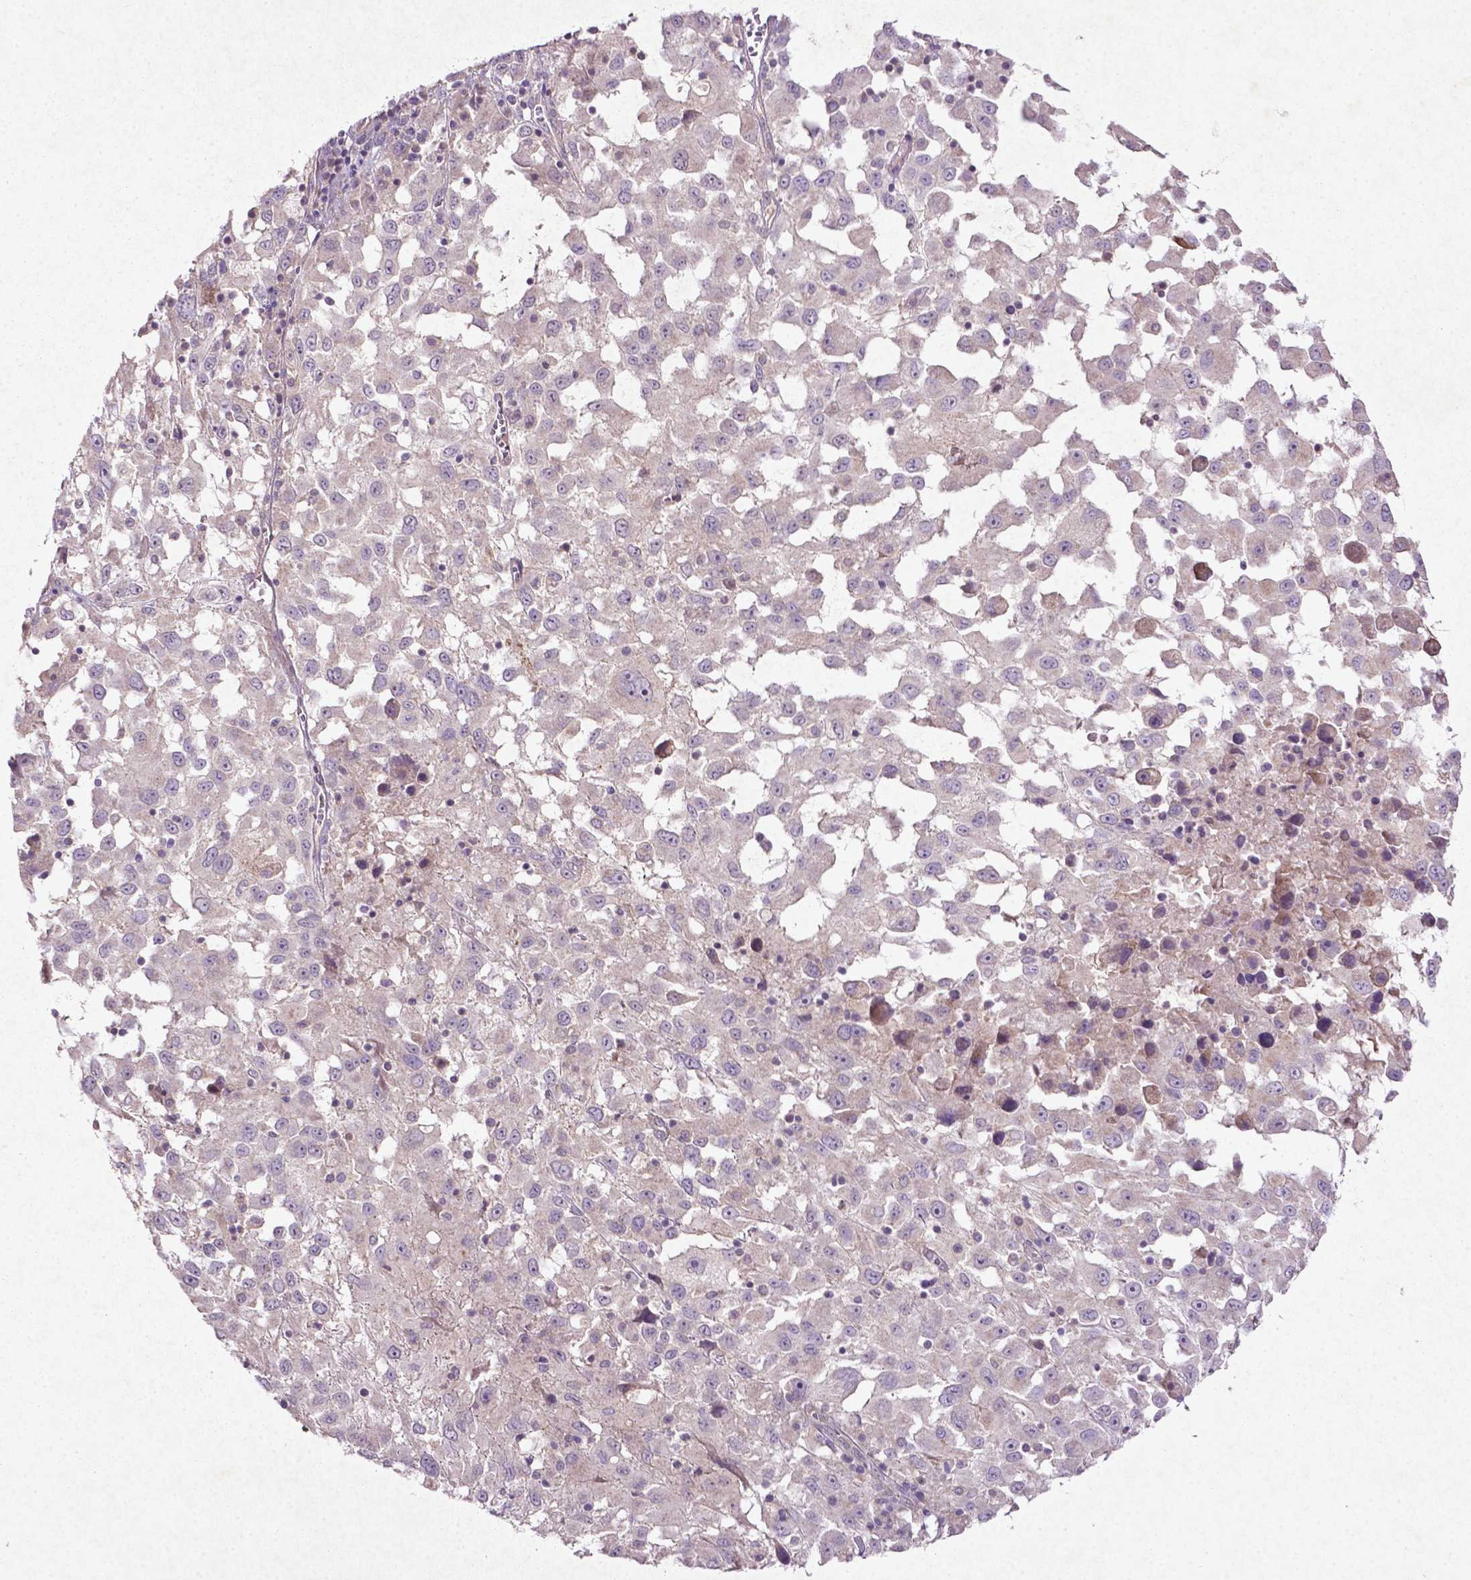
{"staining": {"intensity": "negative", "quantity": "none", "location": "none"}, "tissue": "melanoma", "cell_type": "Tumor cells", "image_type": "cancer", "snomed": [{"axis": "morphology", "description": "Malignant melanoma, Metastatic site"}, {"axis": "topography", "description": "Soft tissue"}], "caption": "Micrograph shows no protein staining in tumor cells of melanoma tissue.", "gene": "MTOR", "patient": {"sex": "male", "age": 50}}